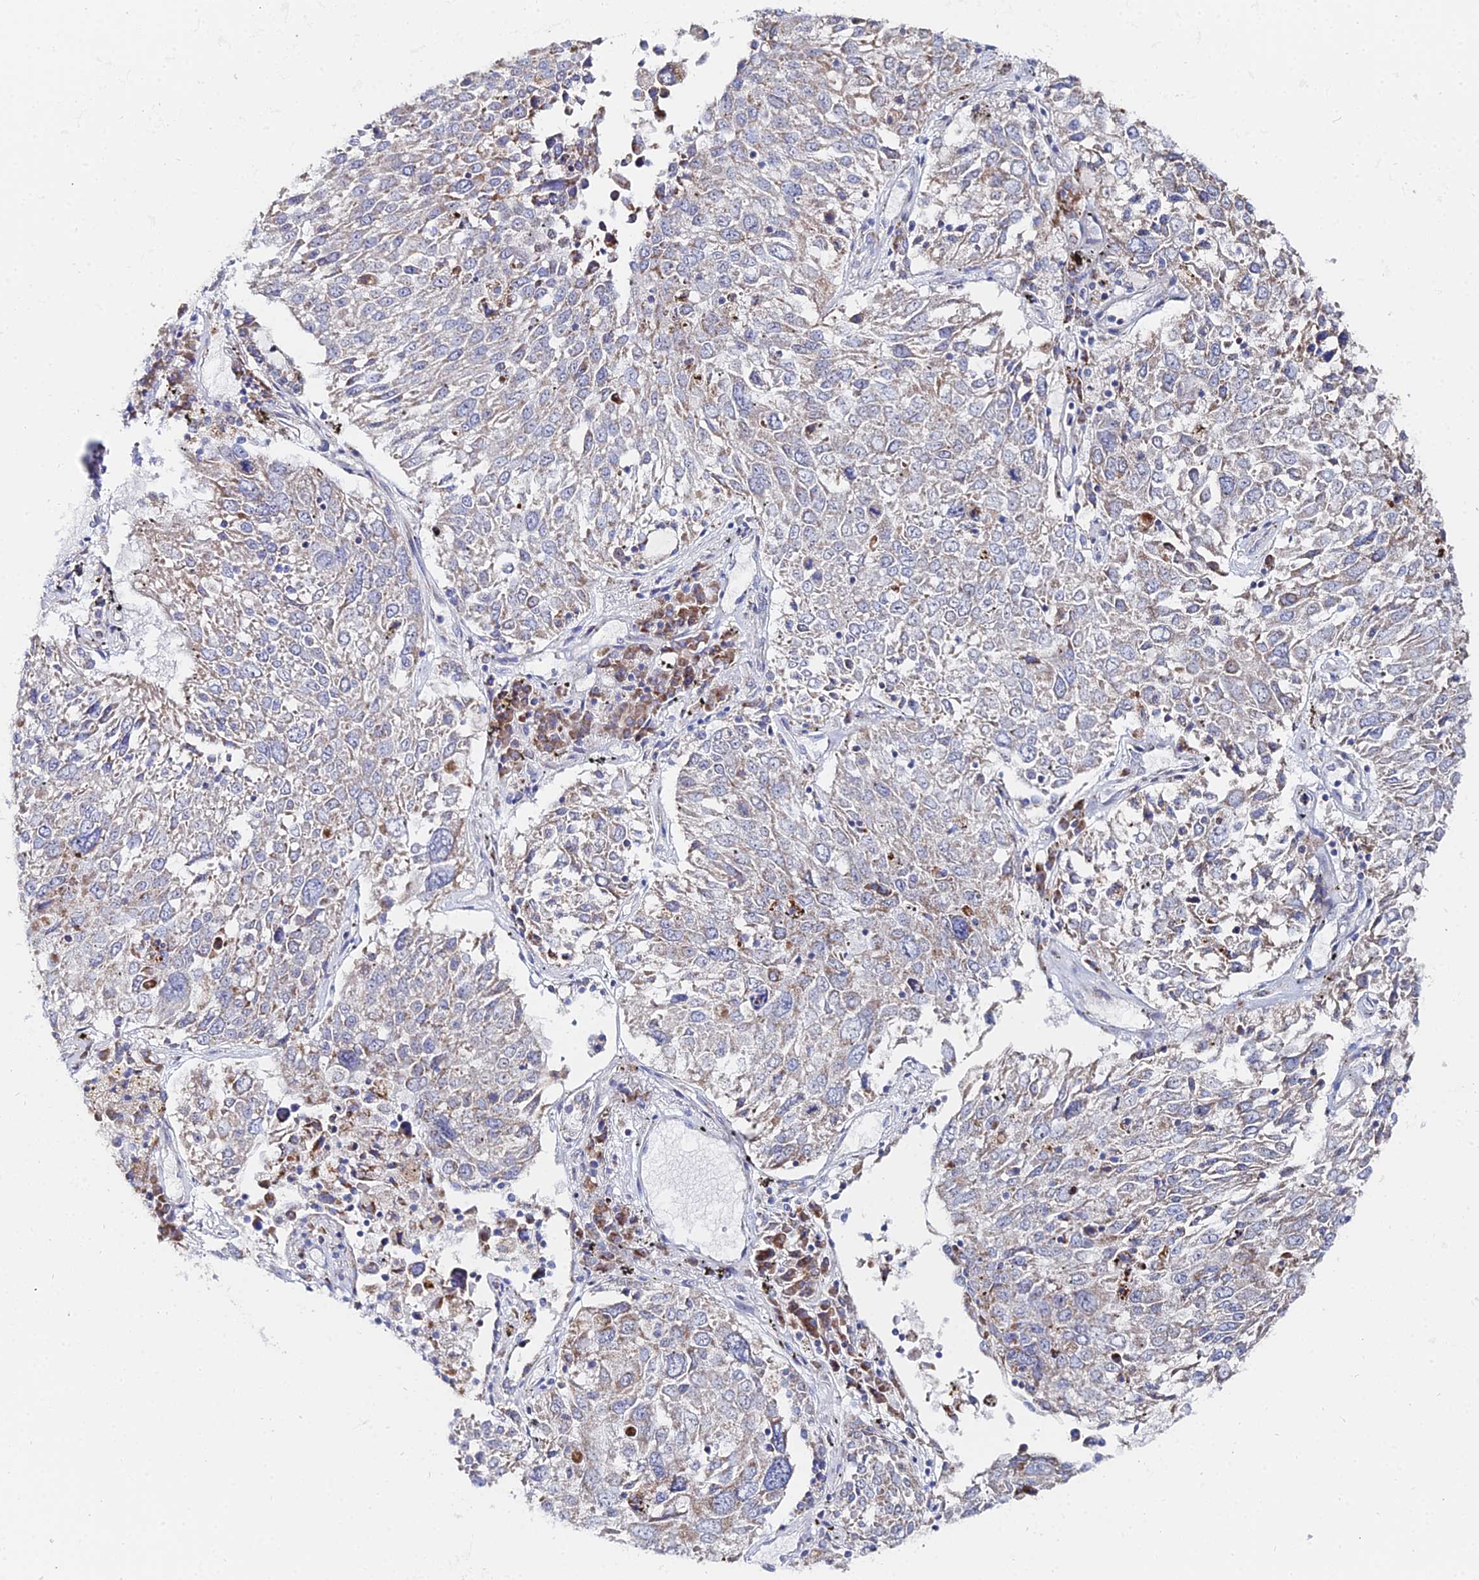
{"staining": {"intensity": "weak", "quantity": "25%-75%", "location": "cytoplasmic/membranous"}, "tissue": "lung cancer", "cell_type": "Tumor cells", "image_type": "cancer", "snomed": [{"axis": "morphology", "description": "Squamous cell carcinoma, NOS"}, {"axis": "topography", "description": "Lung"}], "caption": "This micrograph displays lung cancer (squamous cell carcinoma) stained with immunohistochemistry (IHC) to label a protein in brown. The cytoplasmic/membranous of tumor cells show weak positivity for the protein. Nuclei are counter-stained blue.", "gene": "MPC1", "patient": {"sex": "male", "age": 65}}